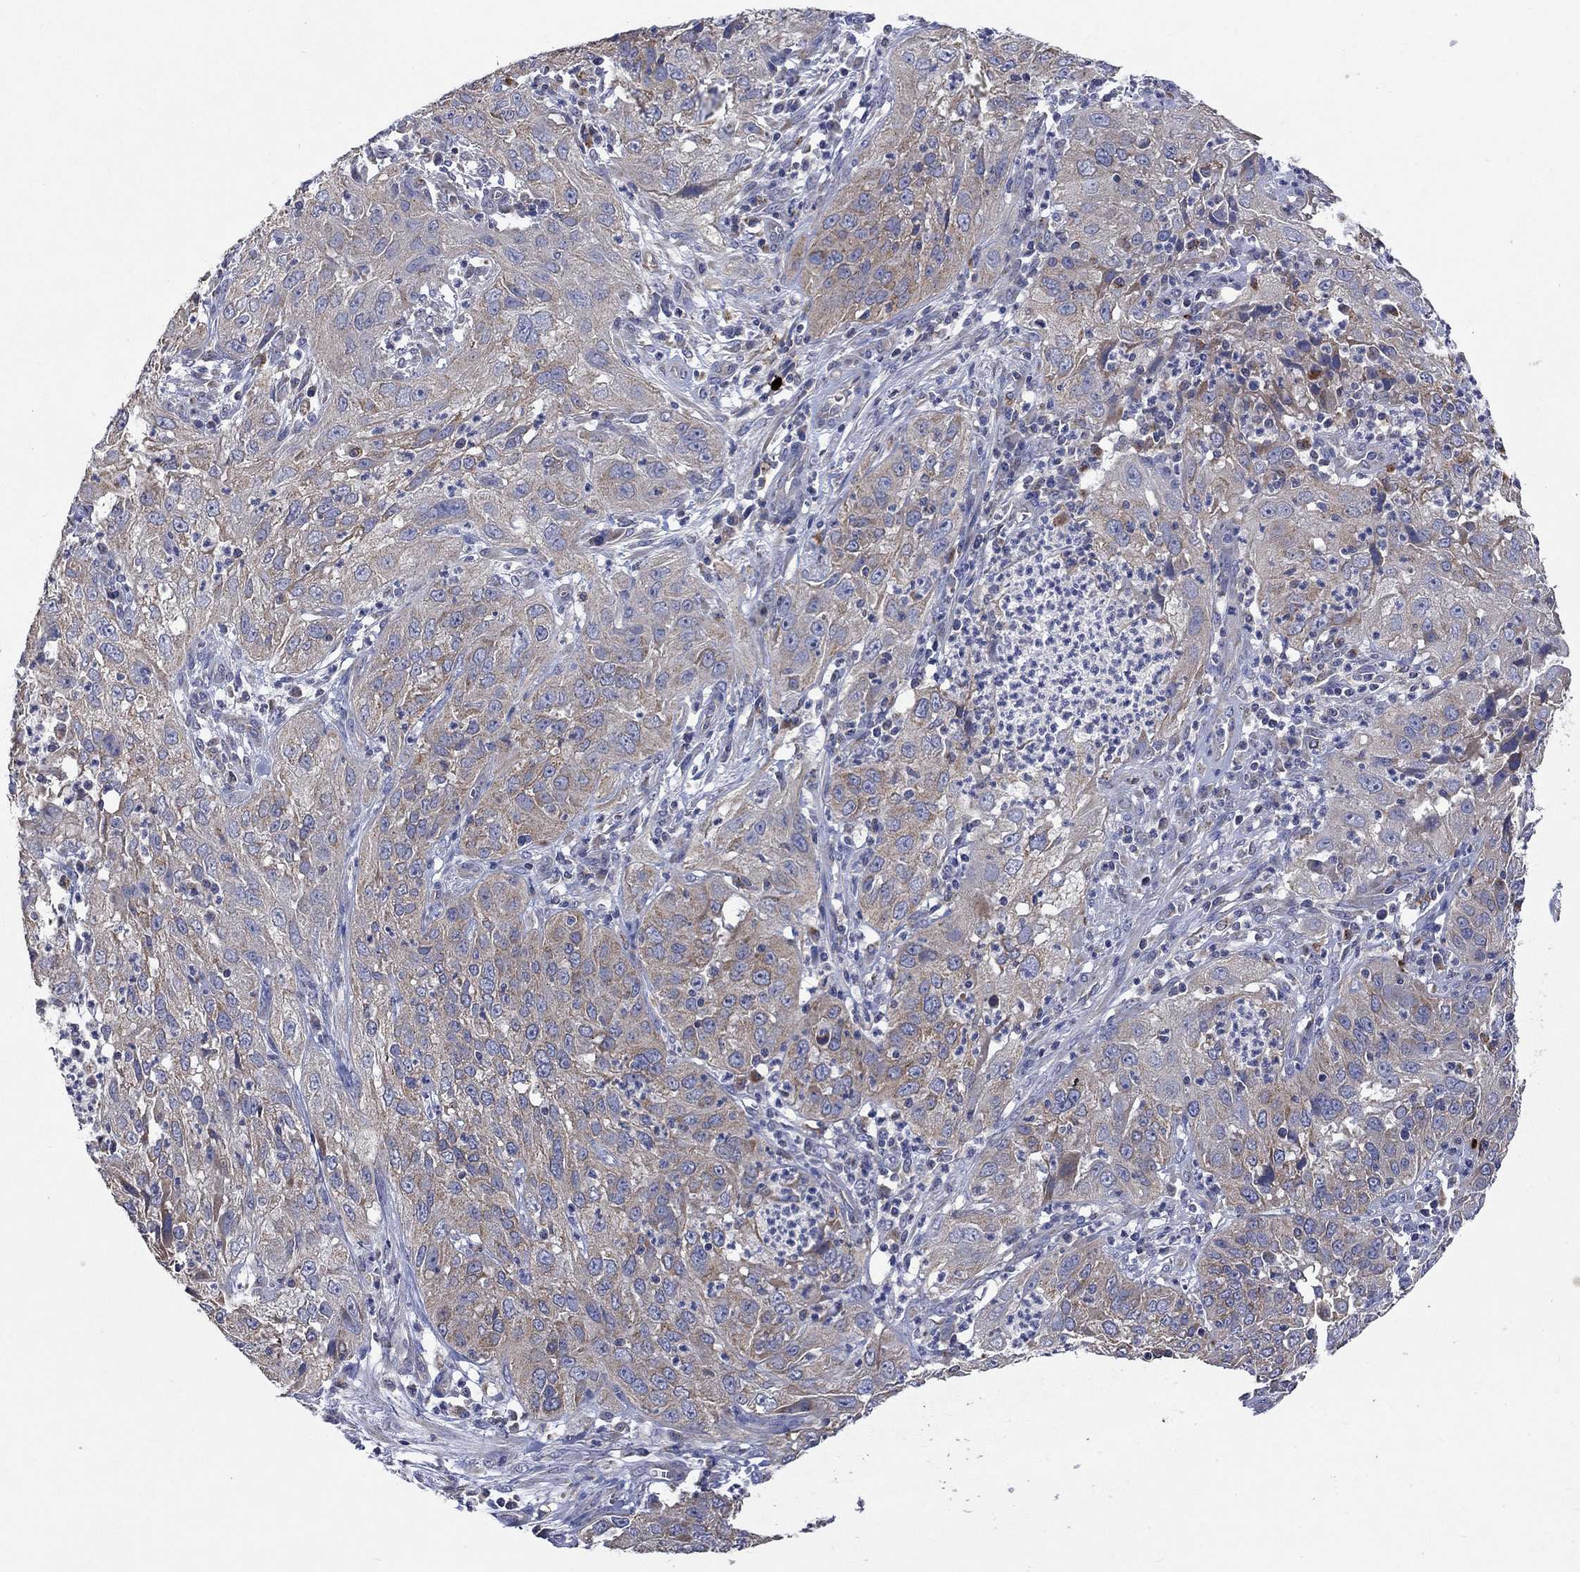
{"staining": {"intensity": "weak", "quantity": "25%-75%", "location": "cytoplasmic/membranous"}, "tissue": "cervical cancer", "cell_type": "Tumor cells", "image_type": "cancer", "snomed": [{"axis": "morphology", "description": "Squamous cell carcinoma, NOS"}, {"axis": "topography", "description": "Cervix"}], "caption": "This micrograph reveals IHC staining of cervical cancer, with low weak cytoplasmic/membranous staining in about 25%-75% of tumor cells.", "gene": "UGT8", "patient": {"sex": "female", "age": 32}}